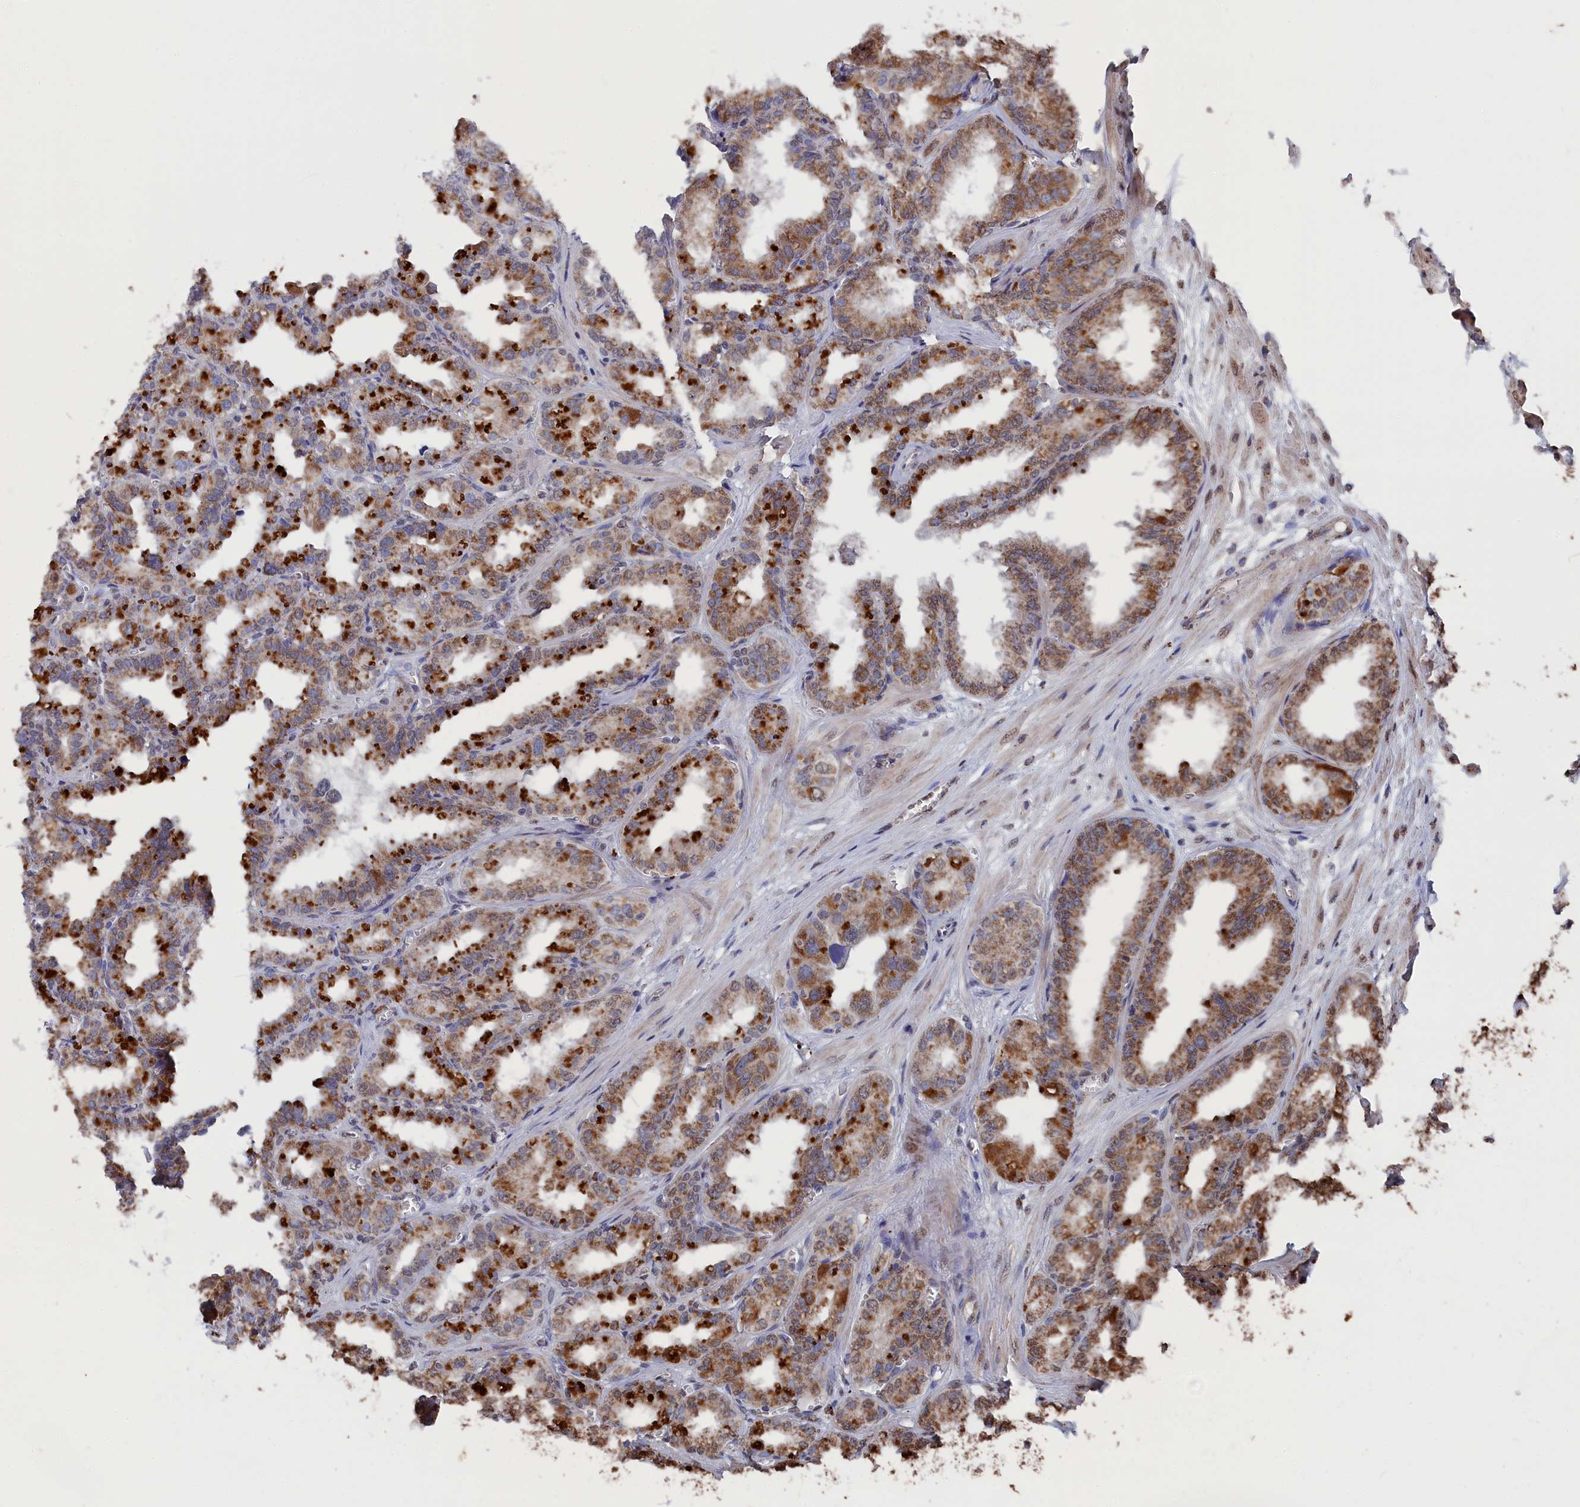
{"staining": {"intensity": "moderate", "quantity": ">75%", "location": "cytoplasmic/membranous"}, "tissue": "seminal vesicle", "cell_type": "Glandular cells", "image_type": "normal", "snomed": [{"axis": "morphology", "description": "Normal tissue, NOS"}, {"axis": "topography", "description": "Prostate"}, {"axis": "topography", "description": "Seminal veicle"}], "caption": "Human seminal vesicle stained with a brown dye exhibits moderate cytoplasmic/membranous positive staining in approximately >75% of glandular cells.", "gene": "SMG9", "patient": {"sex": "male", "age": 51}}